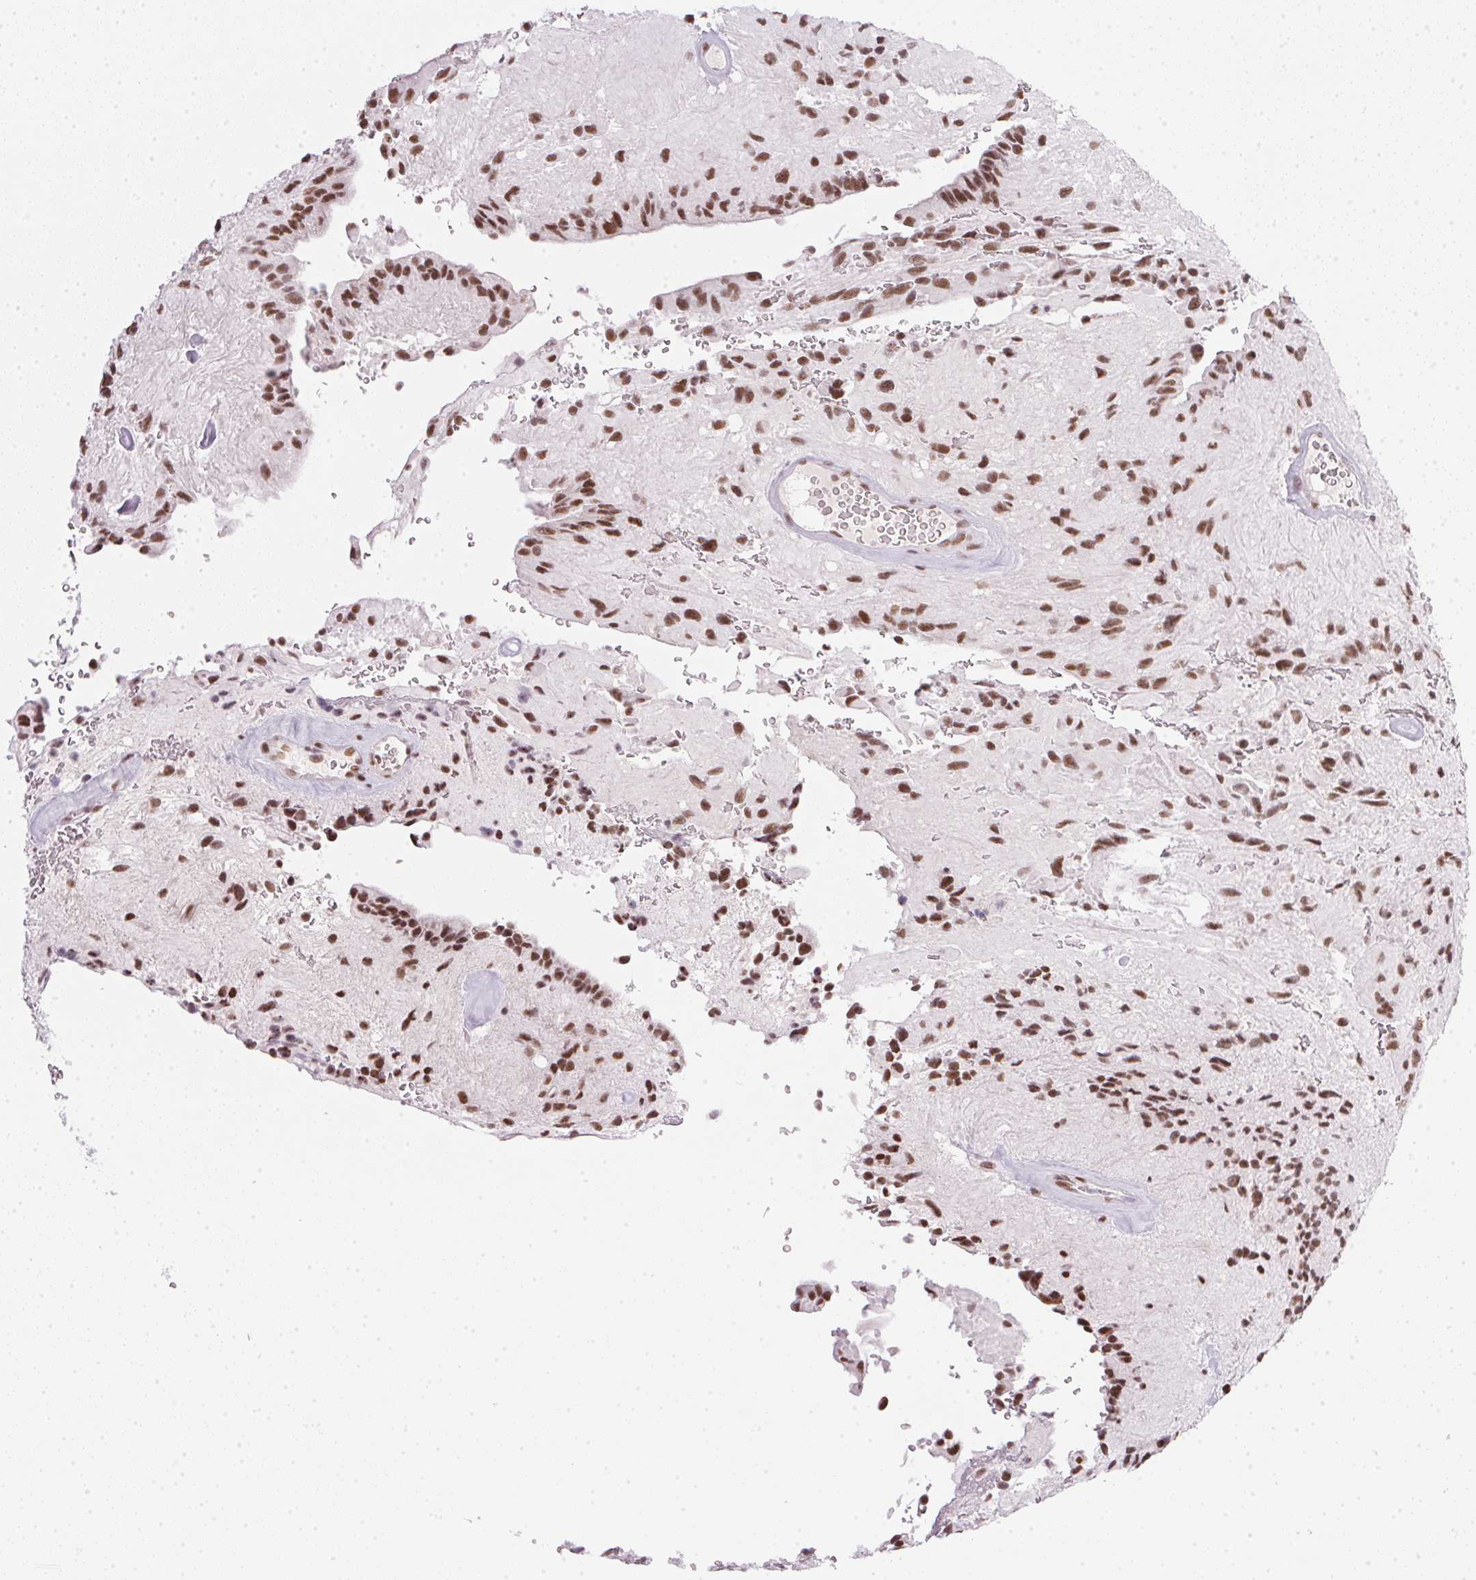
{"staining": {"intensity": "strong", "quantity": ">75%", "location": "nuclear"}, "tissue": "glioma", "cell_type": "Tumor cells", "image_type": "cancer", "snomed": [{"axis": "morphology", "description": "Glioma, malignant, Low grade"}, {"axis": "topography", "description": "Brain"}], "caption": "Protein staining of malignant low-grade glioma tissue displays strong nuclear staining in approximately >75% of tumor cells. (brown staining indicates protein expression, while blue staining denotes nuclei).", "gene": "SRSF7", "patient": {"sex": "male", "age": 31}}